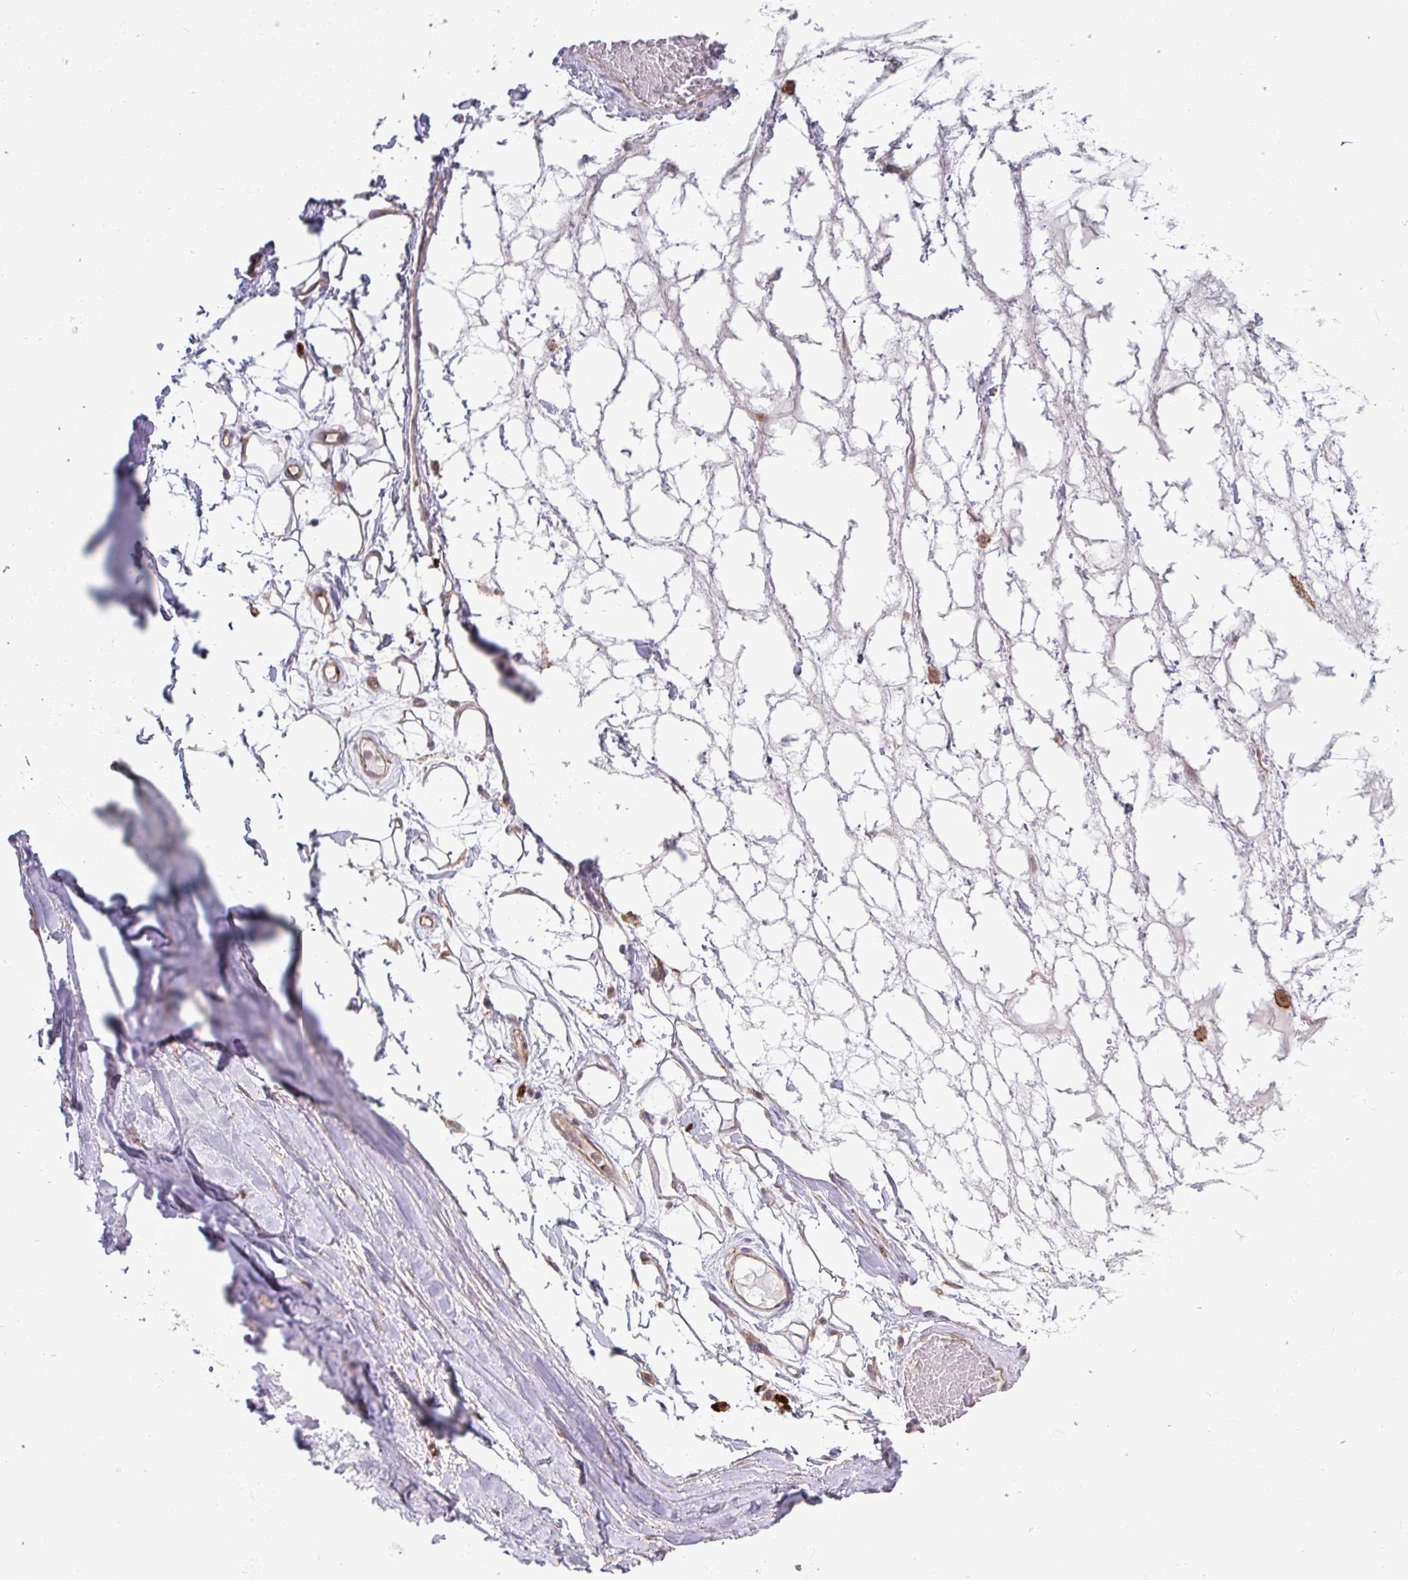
{"staining": {"intensity": "negative", "quantity": "none", "location": "none"}, "tissue": "adipose tissue", "cell_type": "Adipocytes", "image_type": "normal", "snomed": [{"axis": "morphology", "description": "Normal tissue, NOS"}, {"axis": "topography", "description": "Lymph node"}, {"axis": "topography", "description": "Cartilage tissue"}, {"axis": "topography", "description": "Nasopharynx"}], "caption": "This is a photomicrograph of immunohistochemistry (IHC) staining of benign adipose tissue, which shows no expression in adipocytes. (DAB immunohistochemistry with hematoxylin counter stain).", "gene": "SH2D1B", "patient": {"sex": "male", "age": 63}}